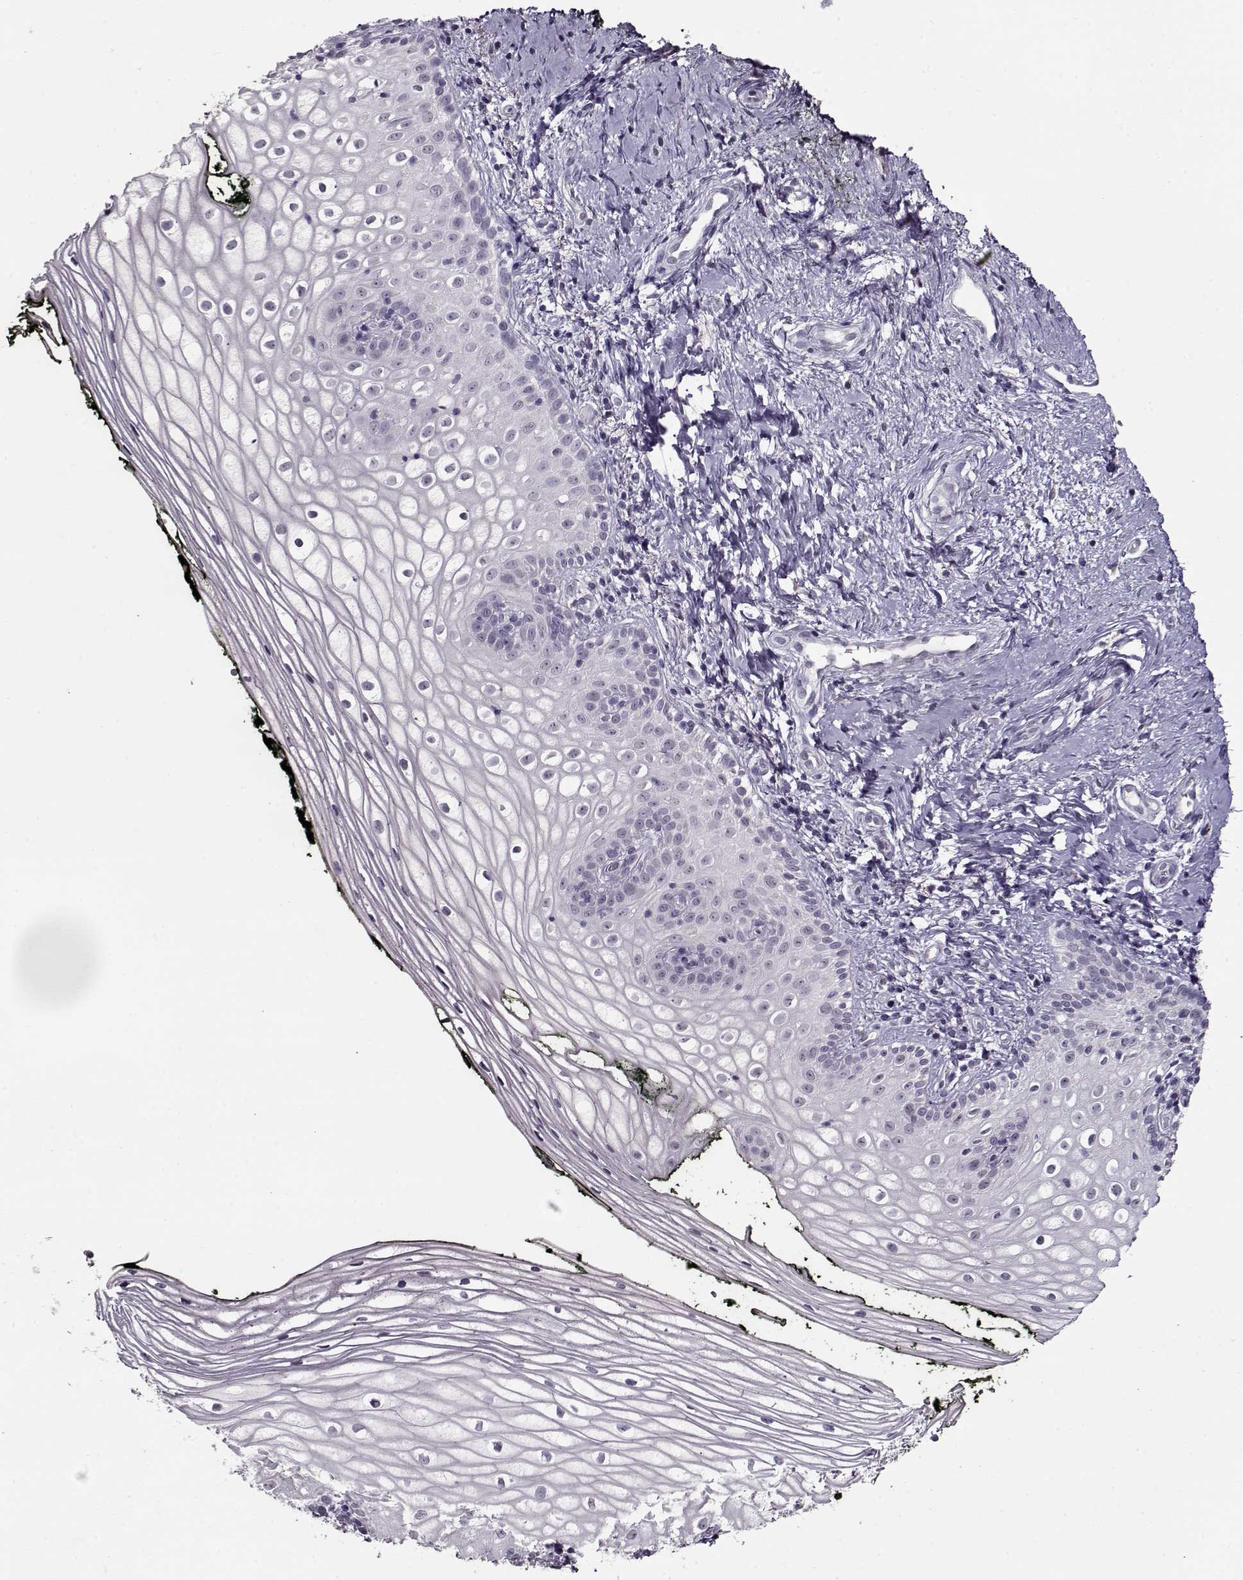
{"staining": {"intensity": "negative", "quantity": "none", "location": "none"}, "tissue": "vagina", "cell_type": "Squamous epithelial cells", "image_type": "normal", "snomed": [{"axis": "morphology", "description": "Normal tissue, NOS"}, {"axis": "topography", "description": "Vagina"}], "caption": "The photomicrograph reveals no staining of squamous epithelial cells in benign vagina.", "gene": "SEC16B", "patient": {"sex": "female", "age": 47}}